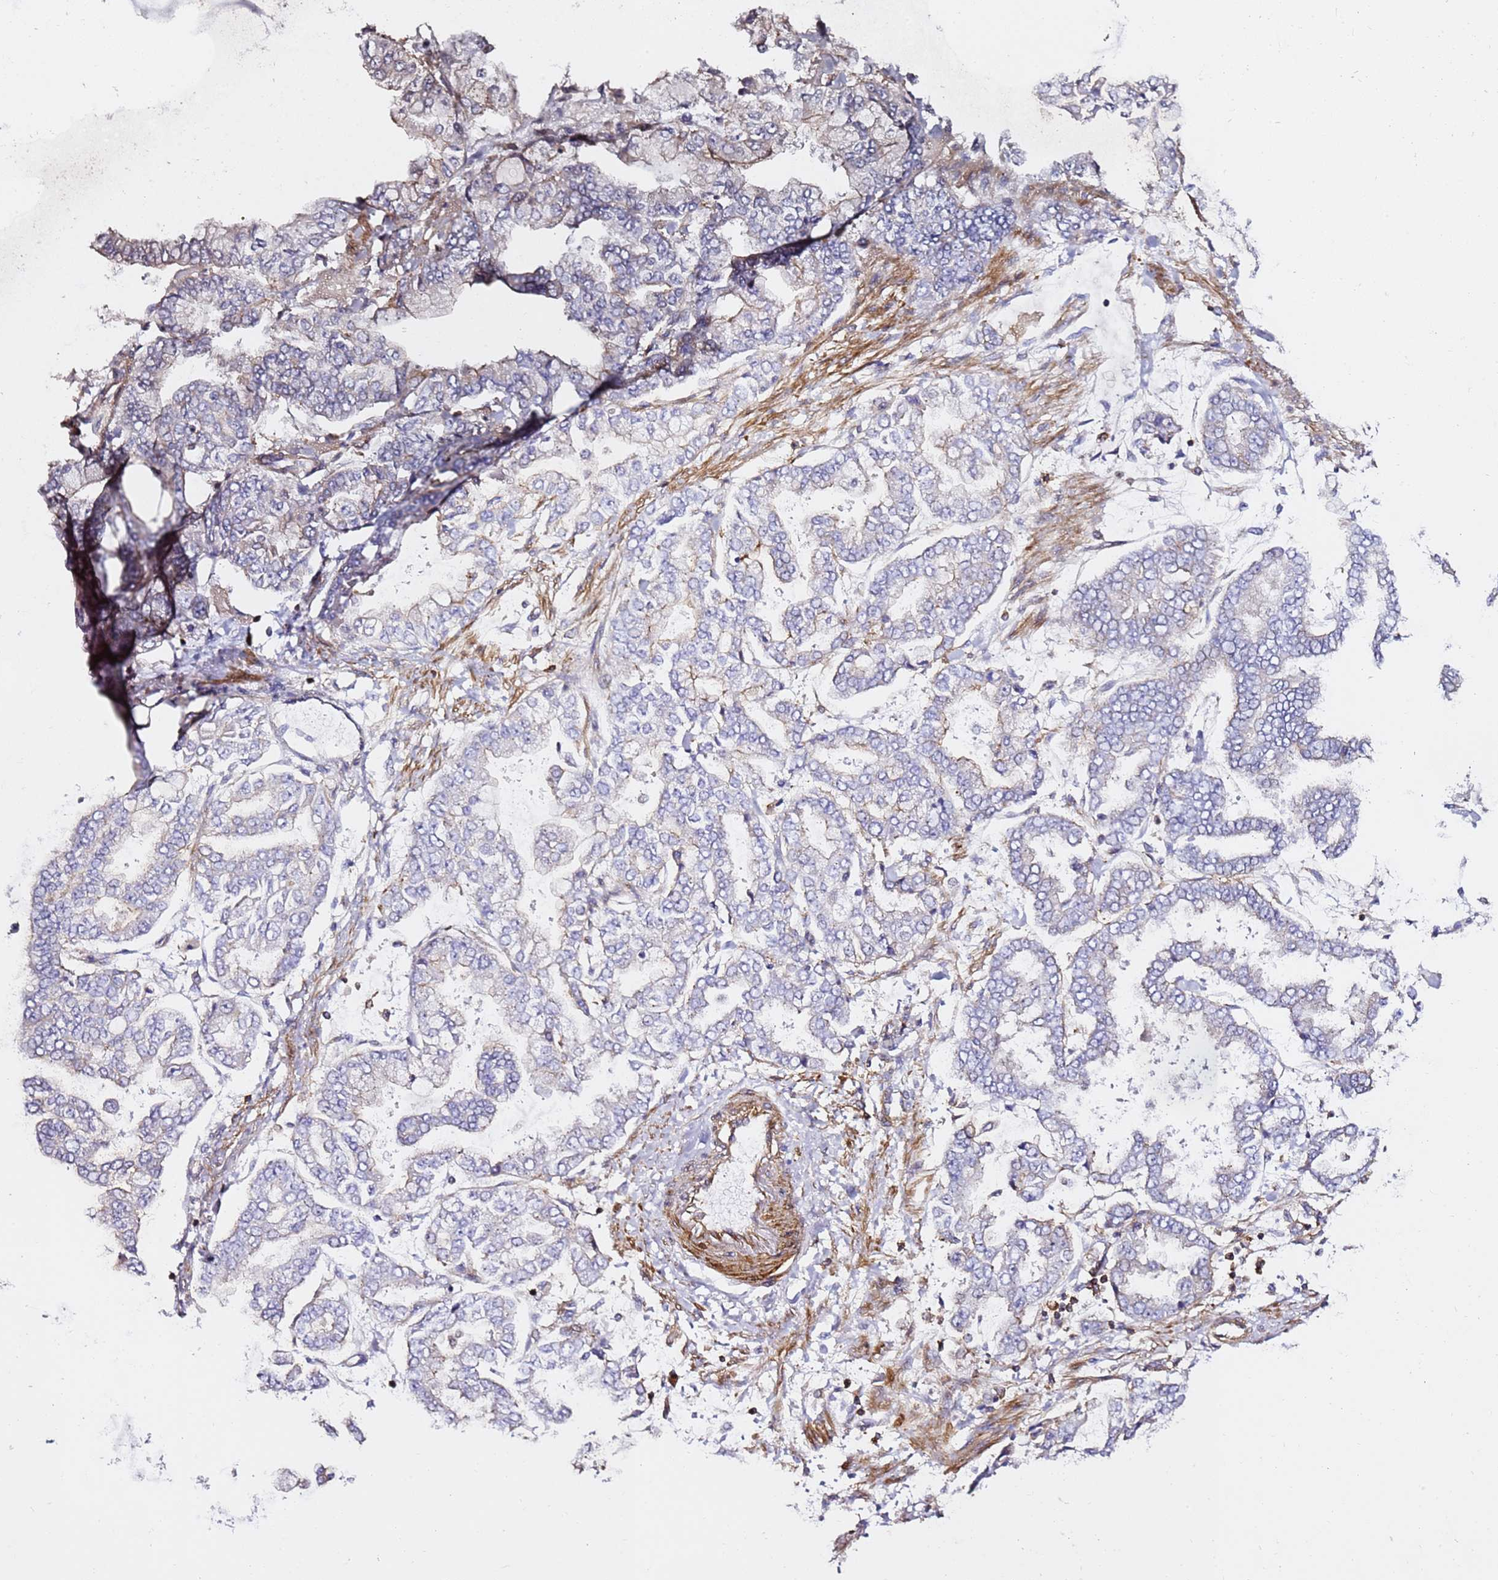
{"staining": {"intensity": "negative", "quantity": "none", "location": "none"}, "tissue": "stomach cancer", "cell_type": "Tumor cells", "image_type": "cancer", "snomed": [{"axis": "morphology", "description": "Normal tissue, NOS"}, {"axis": "morphology", "description": "Adenocarcinoma, NOS"}, {"axis": "topography", "description": "Stomach, upper"}, {"axis": "topography", "description": "Stomach"}], "caption": "This micrograph is of stomach cancer stained with immunohistochemistry (IHC) to label a protein in brown with the nuclei are counter-stained blue. There is no staining in tumor cells. (DAB immunohistochemistry visualized using brightfield microscopy, high magnification).", "gene": "ZFP36L2", "patient": {"sex": "male", "age": 76}}